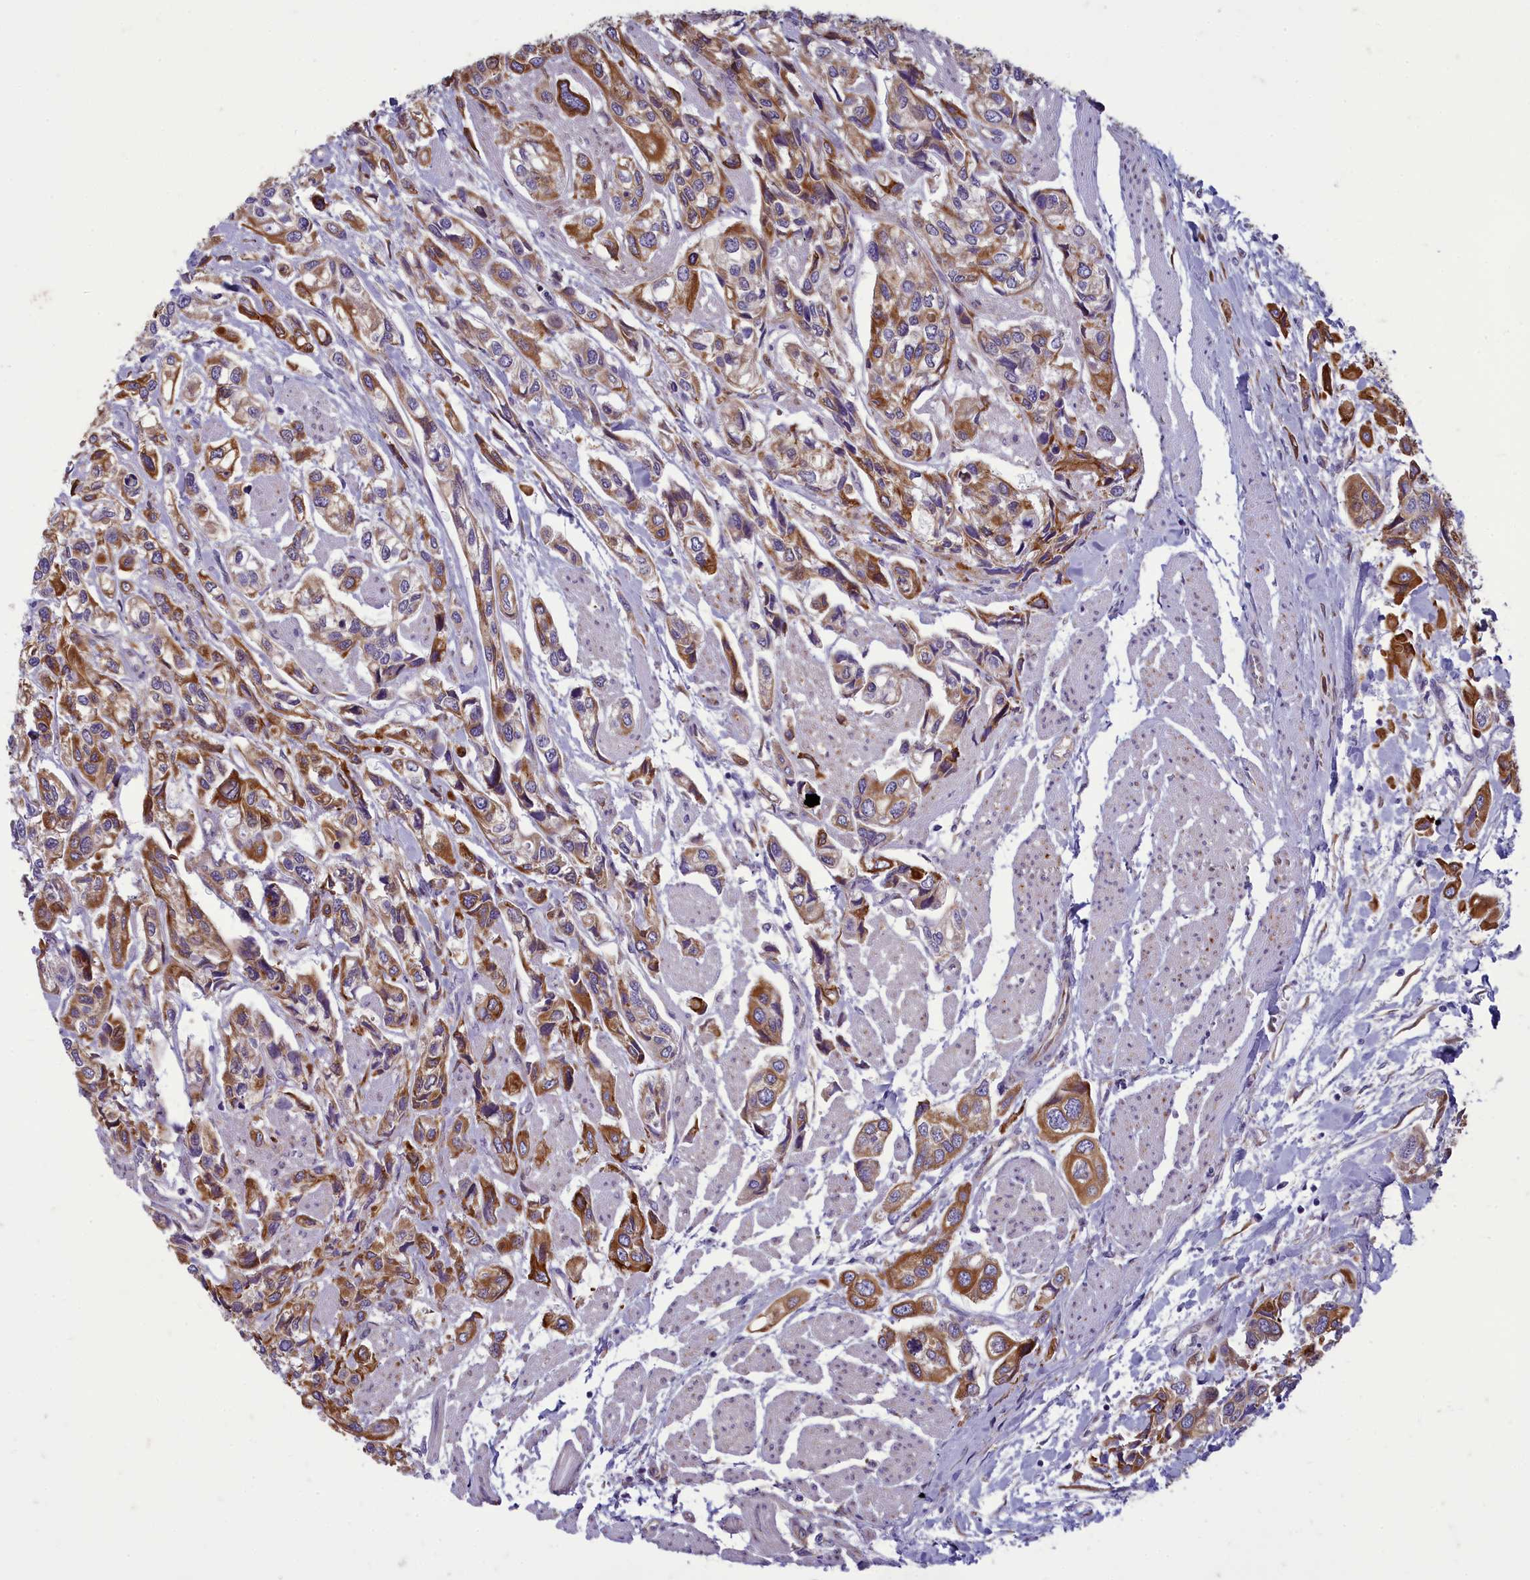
{"staining": {"intensity": "moderate", "quantity": ">75%", "location": "cytoplasmic/membranous"}, "tissue": "urothelial cancer", "cell_type": "Tumor cells", "image_type": "cancer", "snomed": [{"axis": "morphology", "description": "Urothelial carcinoma, High grade"}, {"axis": "topography", "description": "Urinary bladder"}], "caption": "DAB (3,3'-diaminobenzidine) immunohistochemical staining of urothelial carcinoma (high-grade) exhibits moderate cytoplasmic/membranous protein expression in approximately >75% of tumor cells.", "gene": "CENATAC", "patient": {"sex": "male", "age": 67}}